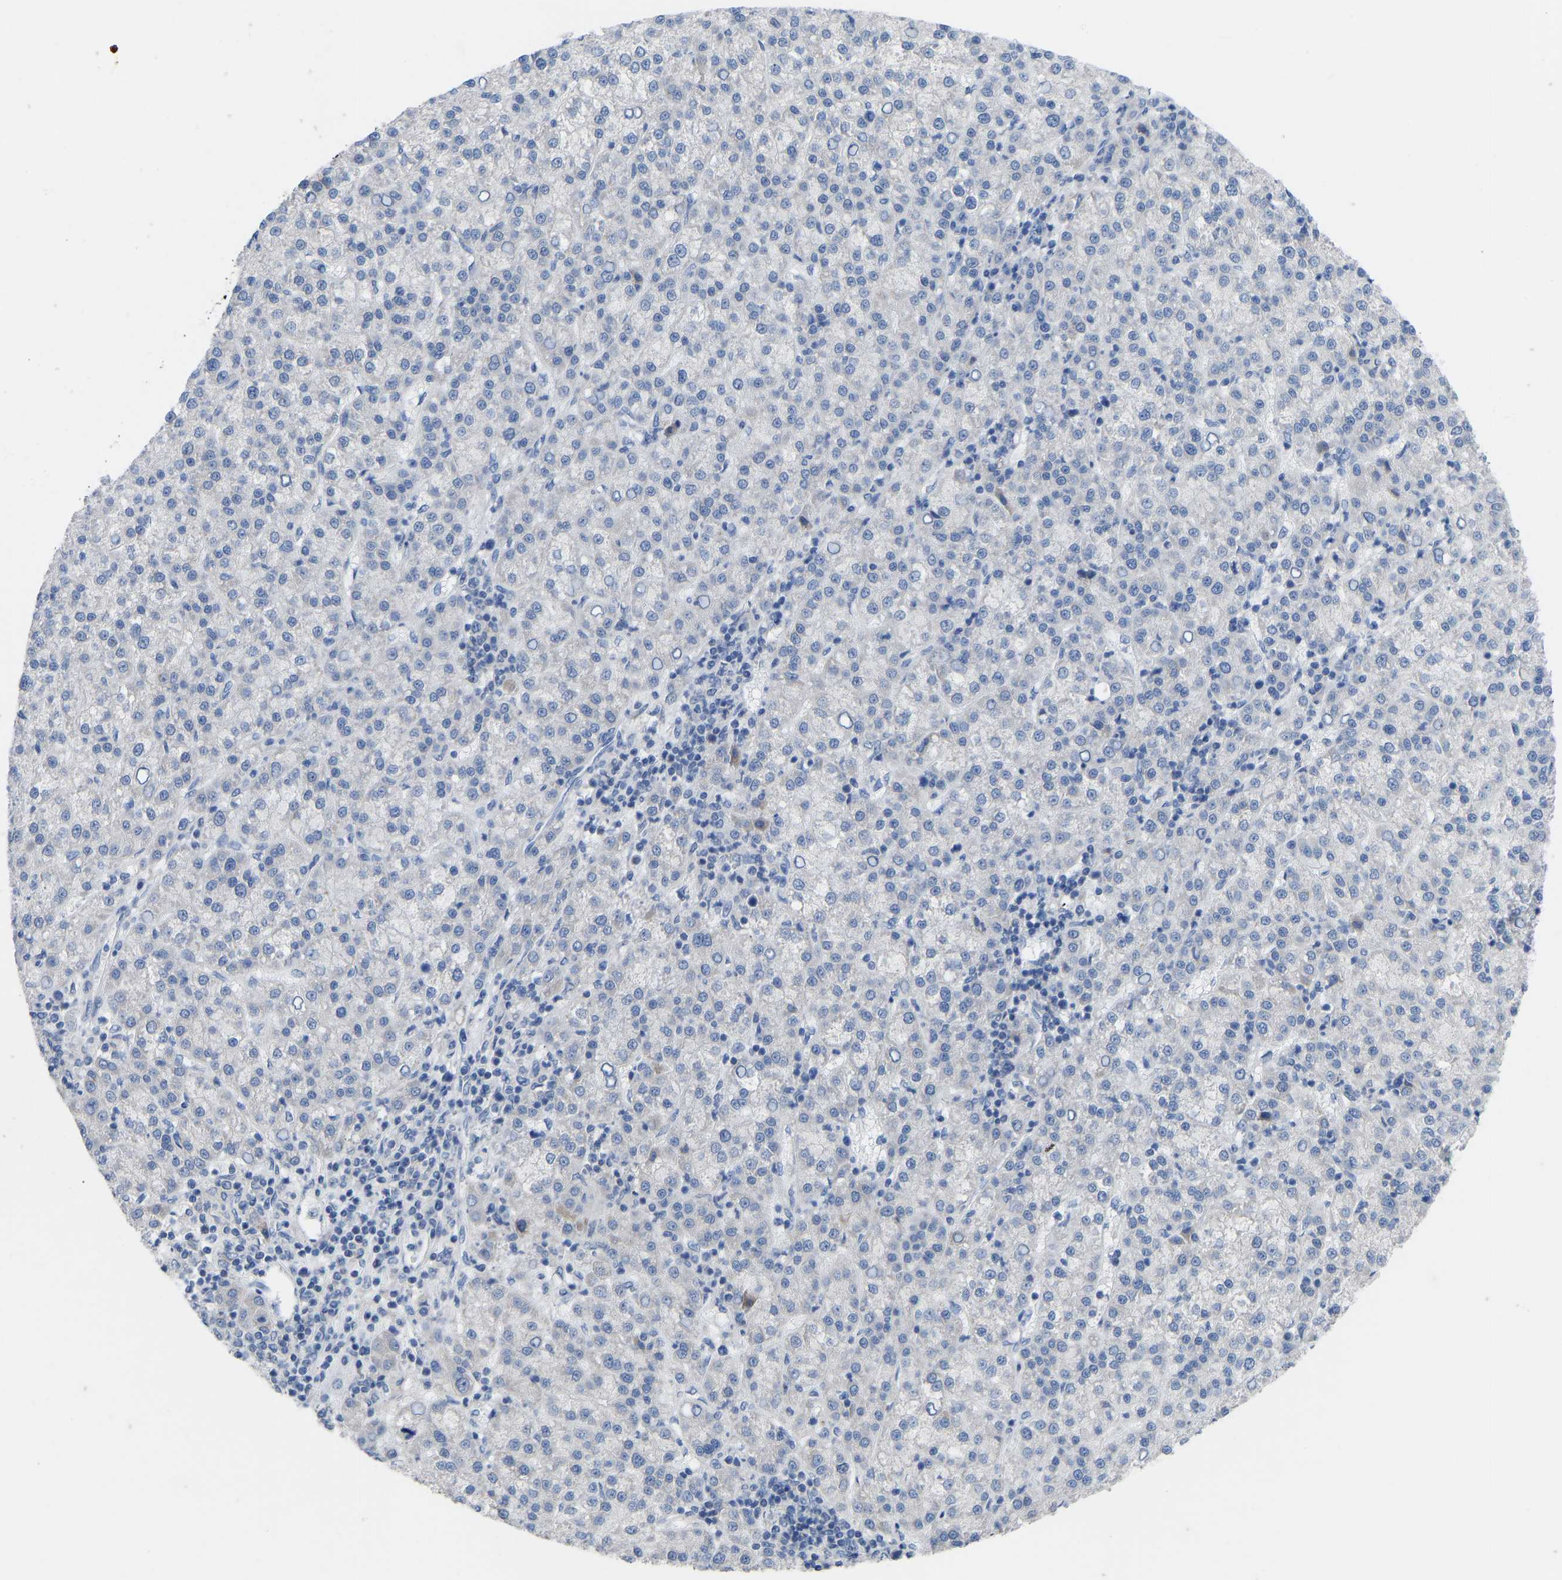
{"staining": {"intensity": "negative", "quantity": "none", "location": "none"}, "tissue": "liver cancer", "cell_type": "Tumor cells", "image_type": "cancer", "snomed": [{"axis": "morphology", "description": "Carcinoma, Hepatocellular, NOS"}, {"axis": "topography", "description": "Liver"}], "caption": "Photomicrograph shows no significant protein positivity in tumor cells of liver hepatocellular carcinoma.", "gene": "OLIG2", "patient": {"sex": "female", "age": 58}}